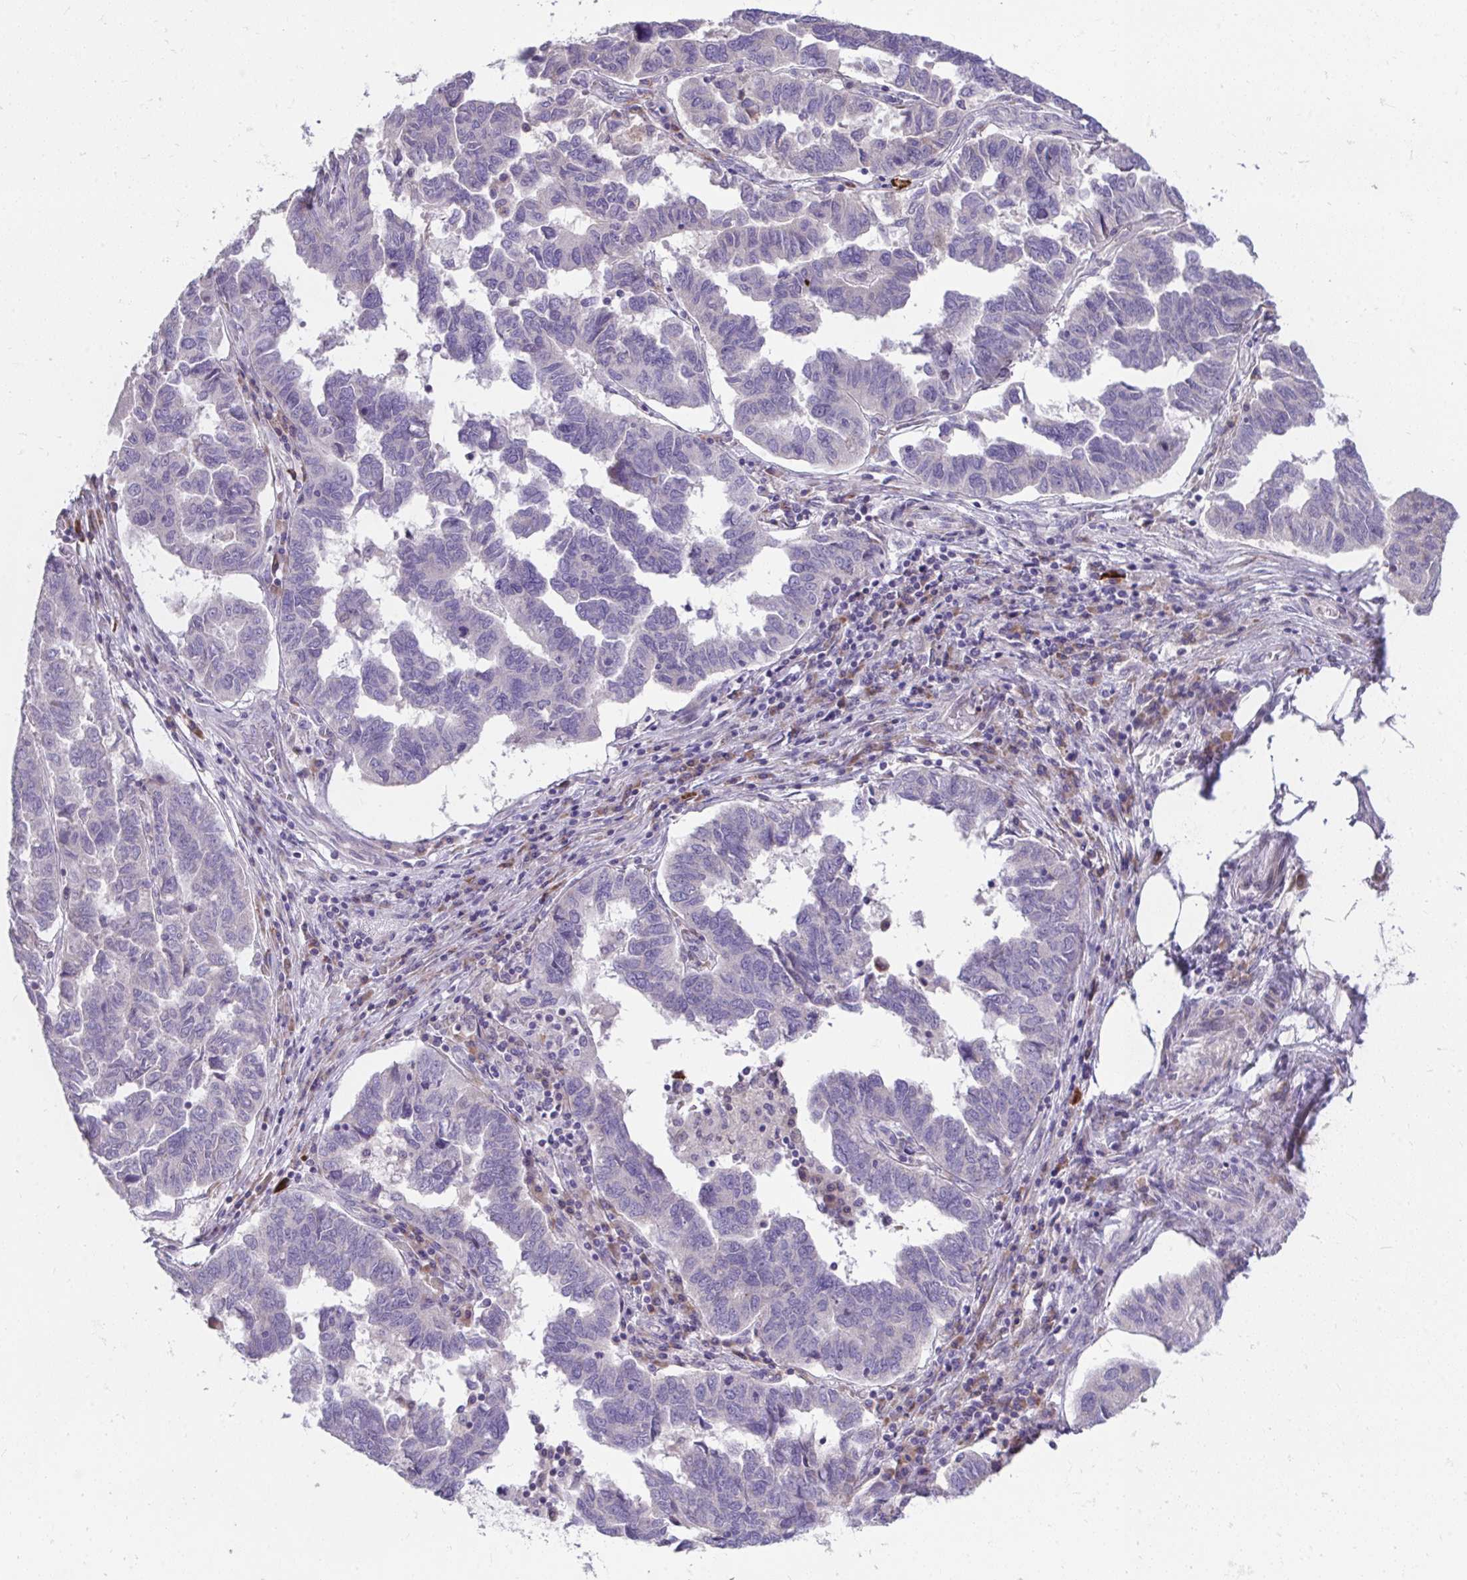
{"staining": {"intensity": "negative", "quantity": "none", "location": "none"}, "tissue": "ovarian cancer", "cell_type": "Tumor cells", "image_type": "cancer", "snomed": [{"axis": "morphology", "description": "Cystadenocarcinoma, serous, NOS"}, {"axis": "topography", "description": "Ovary"}], "caption": "Immunohistochemistry image of neoplastic tissue: serous cystadenocarcinoma (ovarian) stained with DAB (3,3'-diaminobenzidine) displays no significant protein expression in tumor cells.", "gene": "PIGZ", "patient": {"sex": "female", "age": 64}}